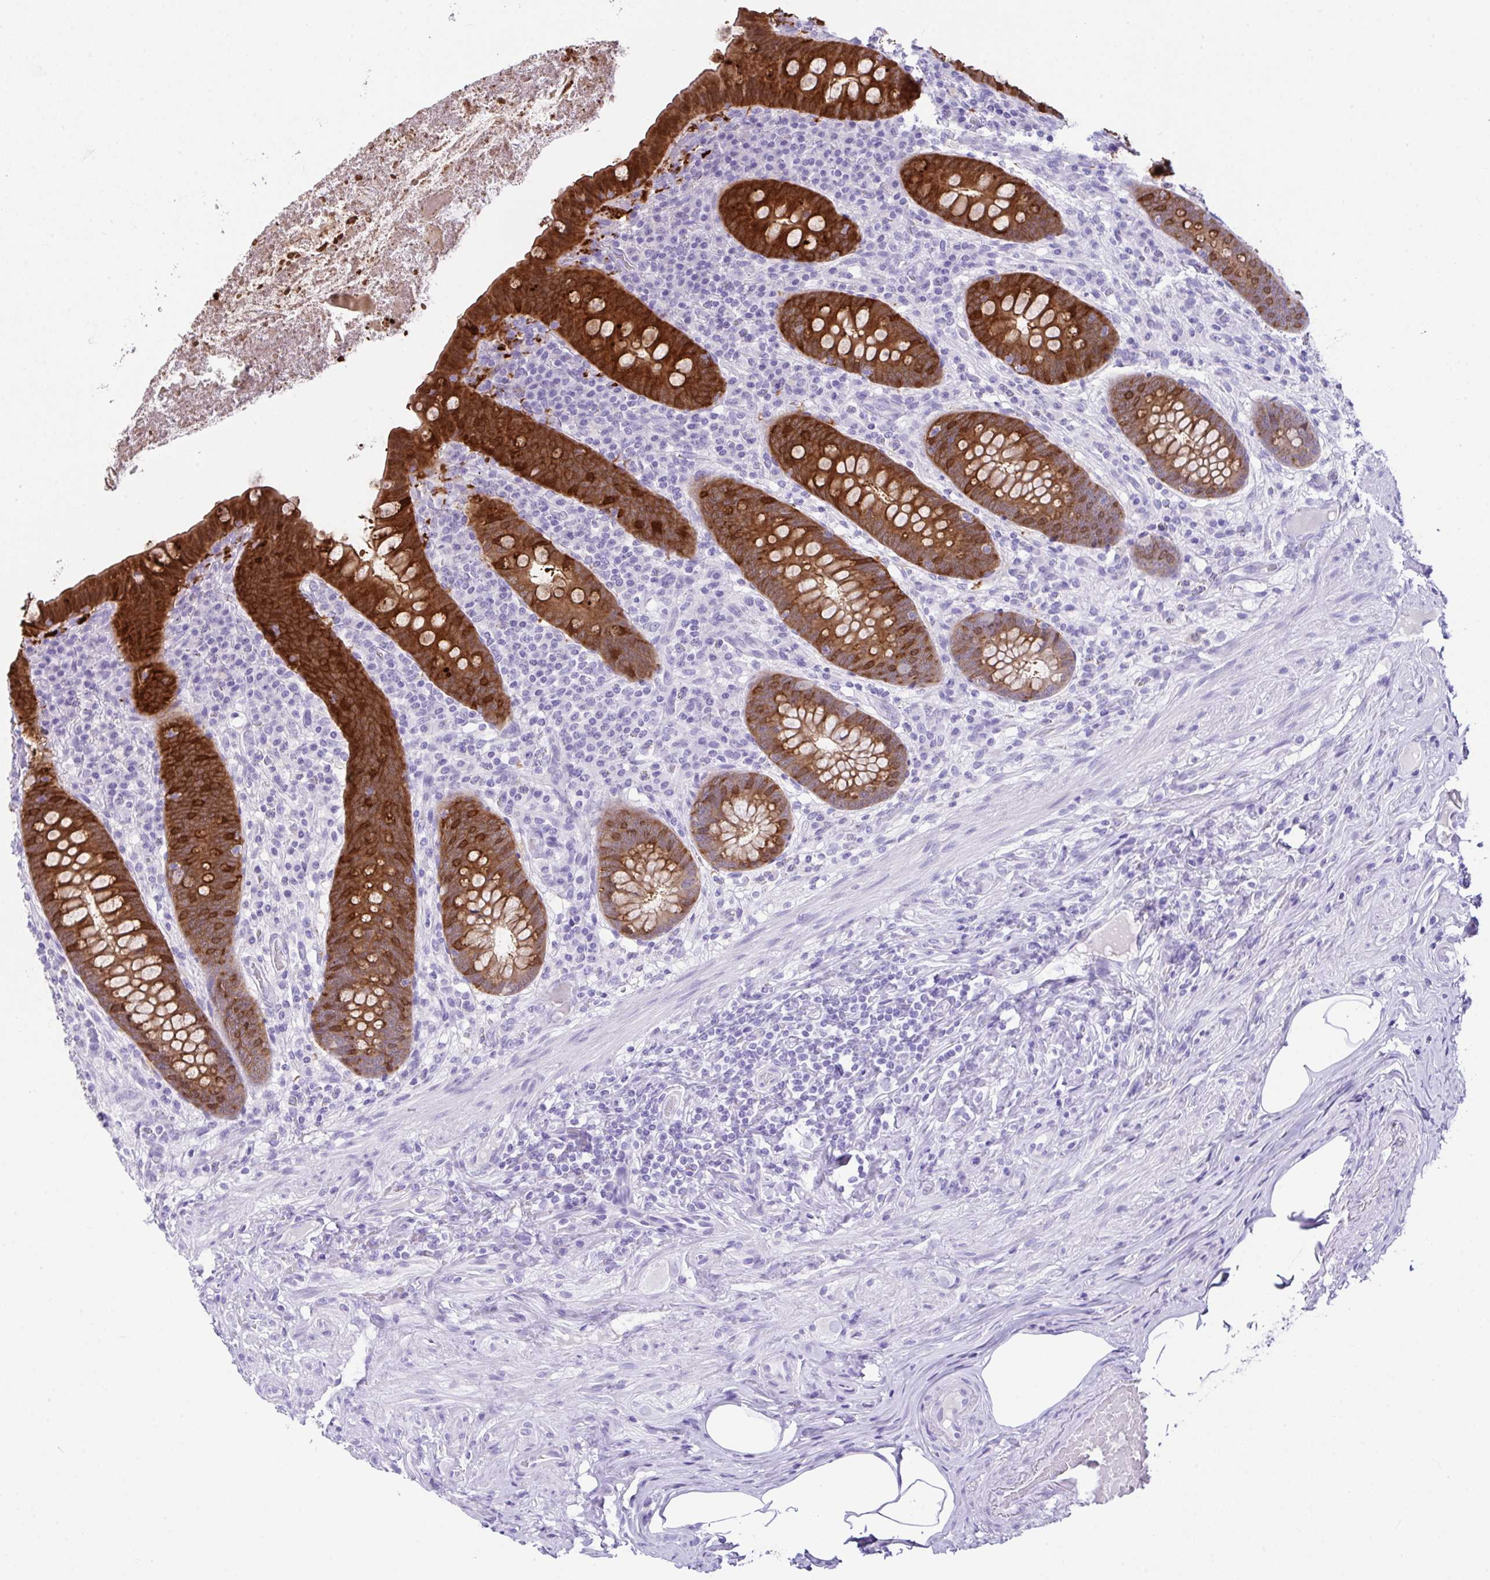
{"staining": {"intensity": "strong", "quantity": ">75%", "location": "cytoplasmic/membranous"}, "tissue": "appendix", "cell_type": "Glandular cells", "image_type": "normal", "snomed": [{"axis": "morphology", "description": "Normal tissue, NOS"}, {"axis": "topography", "description": "Appendix"}], "caption": "Immunohistochemical staining of unremarkable human appendix shows high levels of strong cytoplasmic/membranous positivity in approximately >75% of glandular cells. The staining was performed using DAB, with brown indicating positive protein expression. Nuclei are stained blue with hematoxylin.", "gene": "LGALS4", "patient": {"sex": "male", "age": 71}}